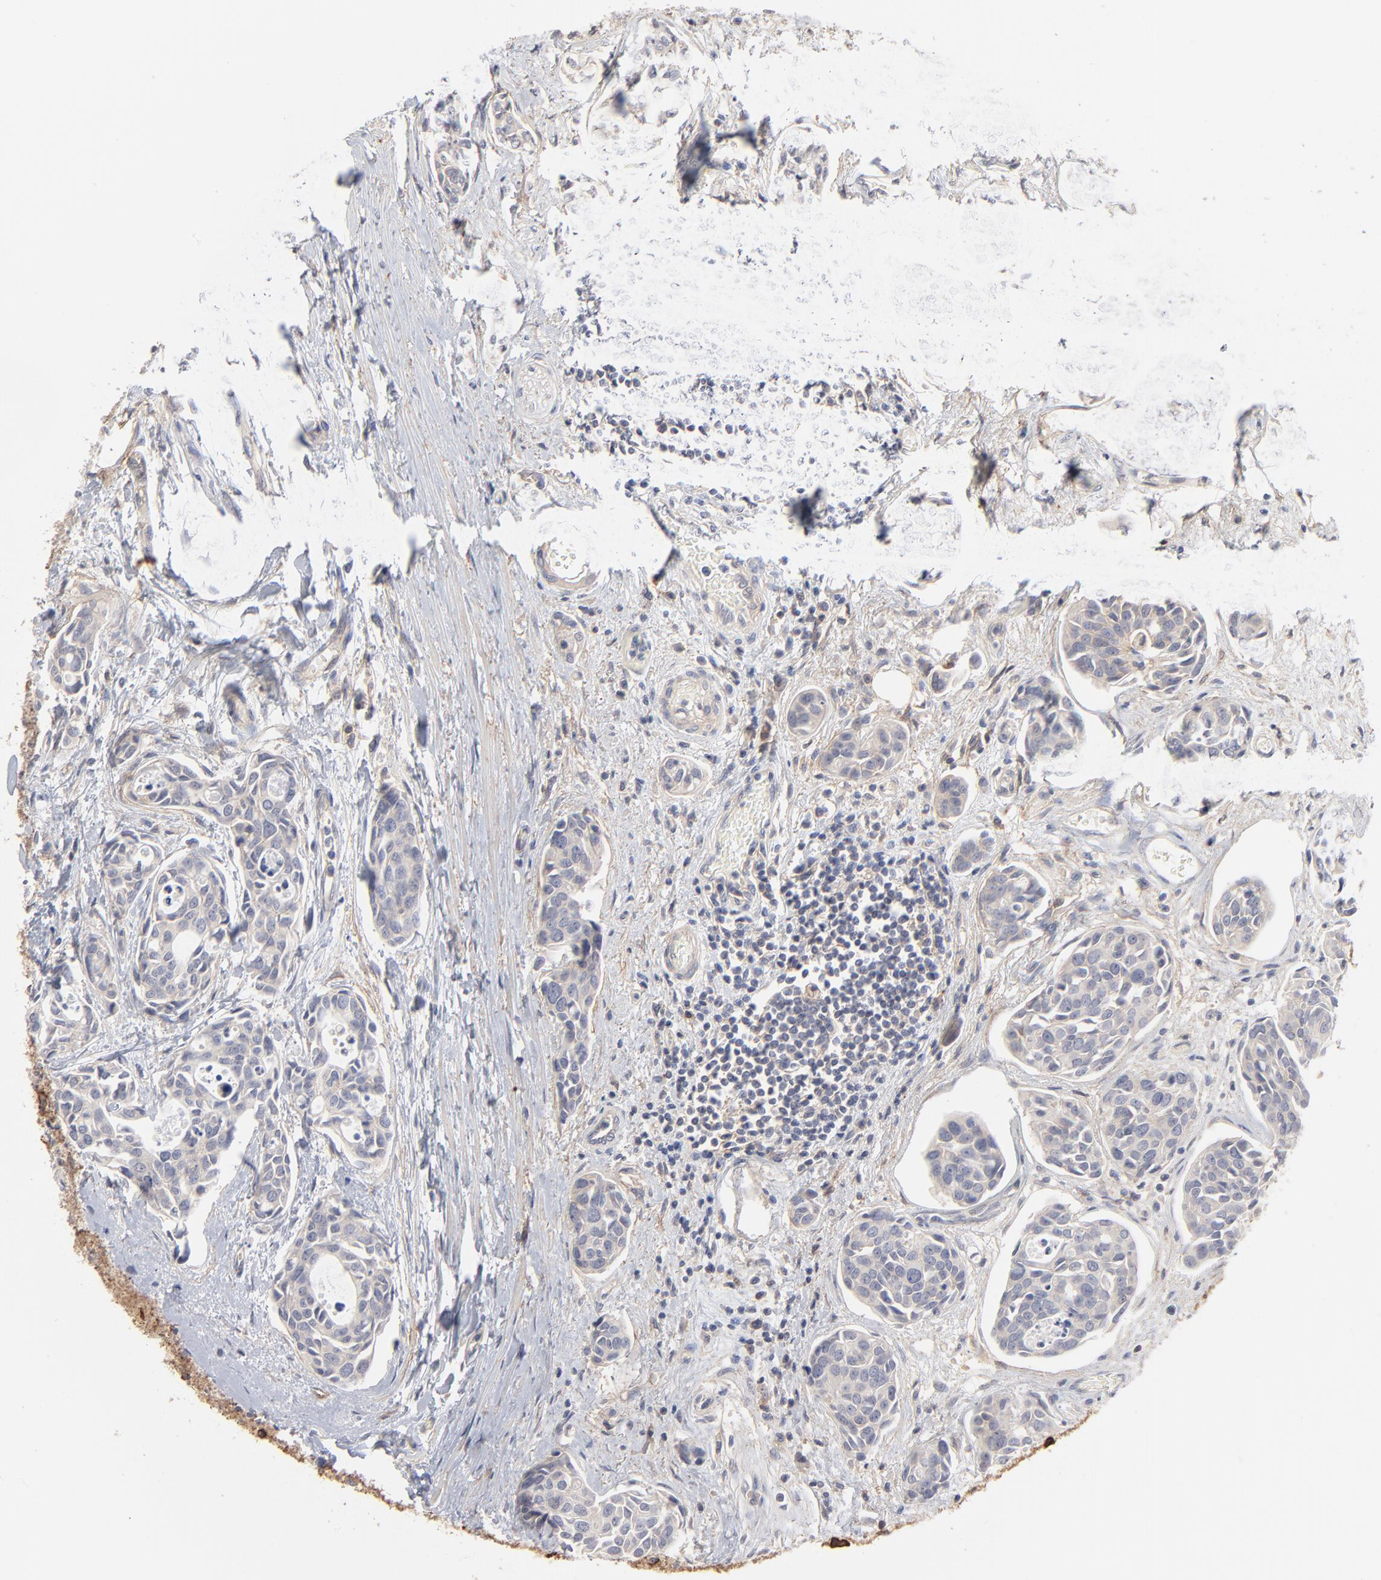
{"staining": {"intensity": "weak", "quantity": ">75%", "location": "cytoplasmic/membranous"}, "tissue": "urothelial cancer", "cell_type": "Tumor cells", "image_type": "cancer", "snomed": [{"axis": "morphology", "description": "Urothelial carcinoma, High grade"}, {"axis": "topography", "description": "Urinary bladder"}], "caption": "Immunohistochemical staining of high-grade urothelial carcinoma reveals low levels of weak cytoplasmic/membranous staining in approximately >75% of tumor cells. The protein of interest is stained brown, and the nuclei are stained in blue (DAB (3,3'-diaminobenzidine) IHC with brightfield microscopy, high magnification).", "gene": "SLC16A1", "patient": {"sex": "male", "age": 78}}